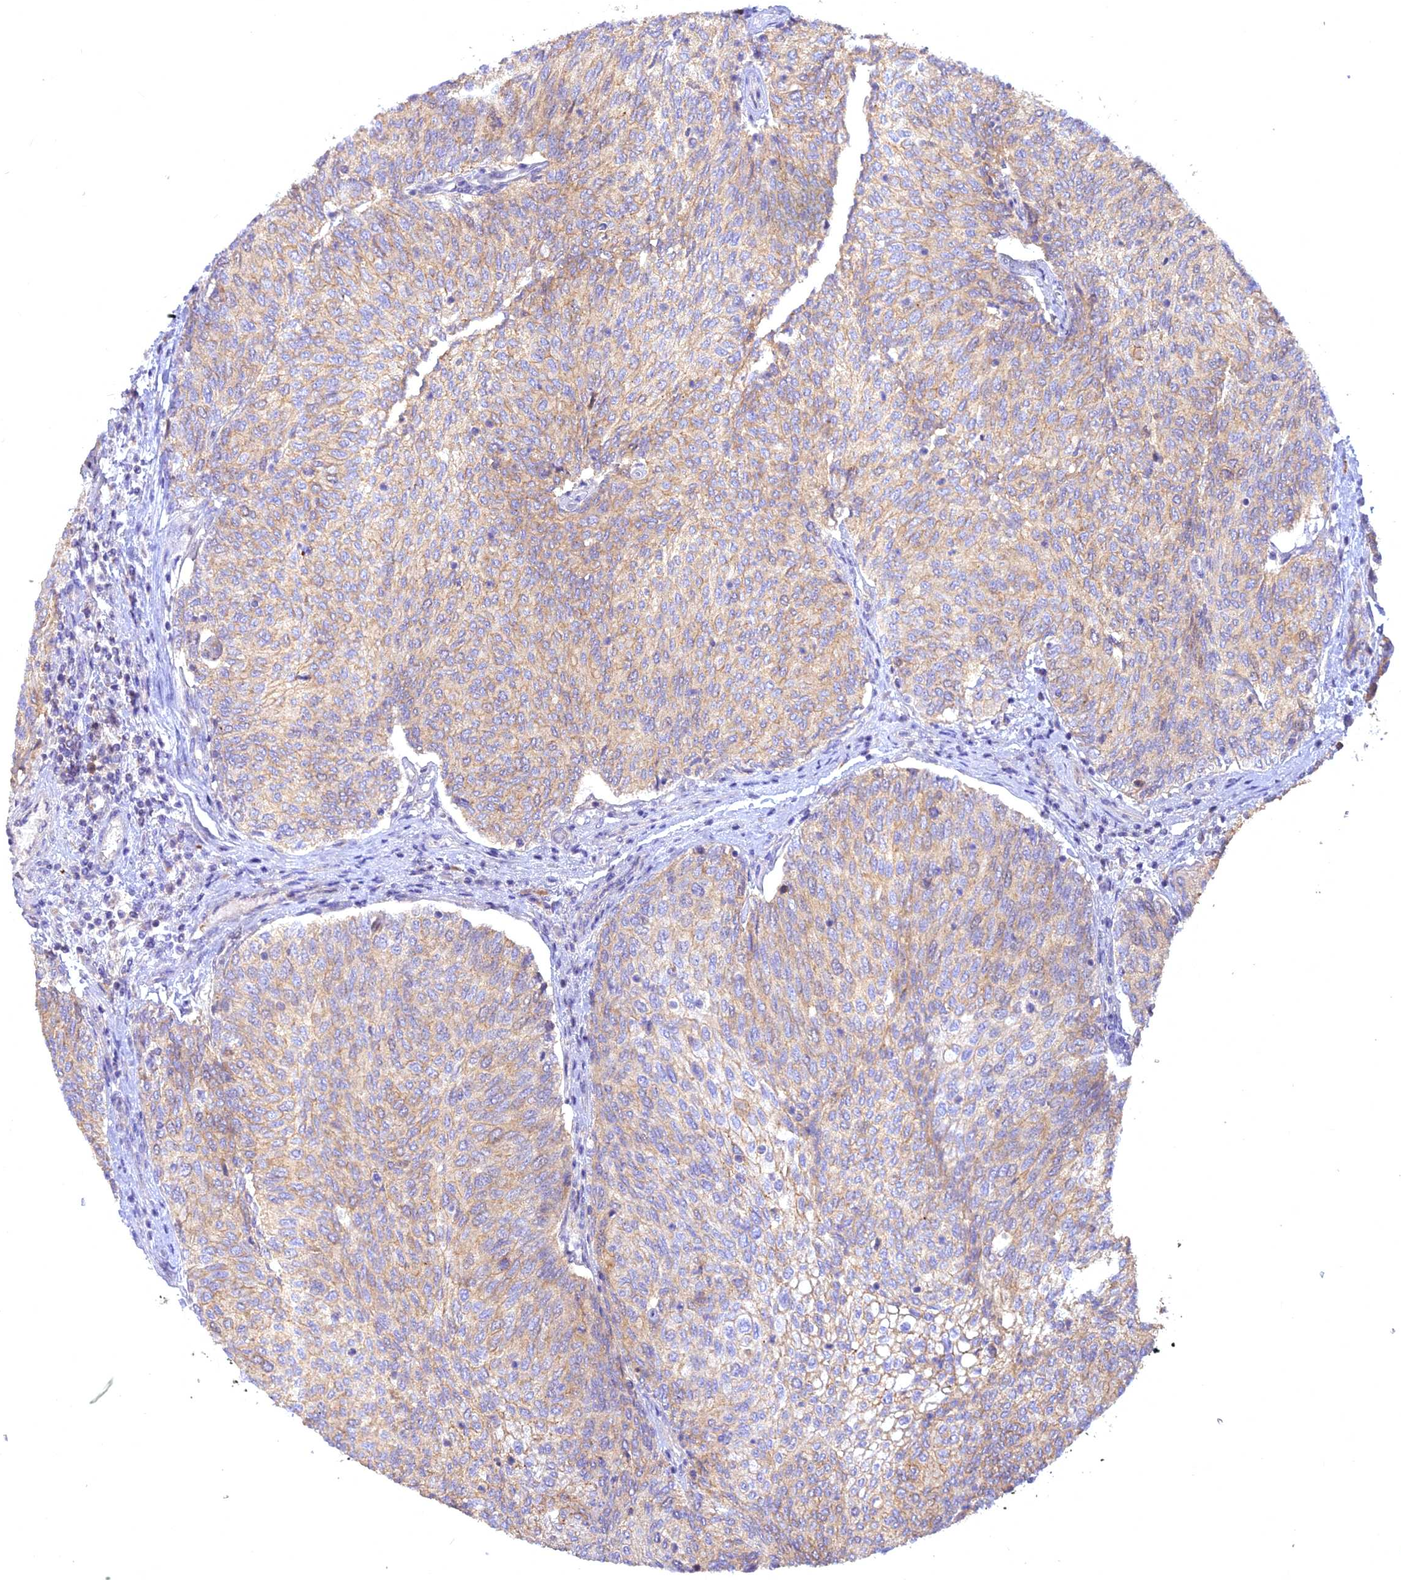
{"staining": {"intensity": "weak", "quantity": ">75%", "location": "cytoplasmic/membranous,nuclear"}, "tissue": "urothelial cancer", "cell_type": "Tumor cells", "image_type": "cancer", "snomed": [{"axis": "morphology", "description": "Urothelial carcinoma, High grade"}, {"axis": "topography", "description": "Urinary bladder"}], "caption": "Tumor cells demonstrate low levels of weak cytoplasmic/membranous and nuclear staining in about >75% of cells in human urothelial cancer.", "gene": "CENPV", "patient": {"sex": "female", "age": 79}}